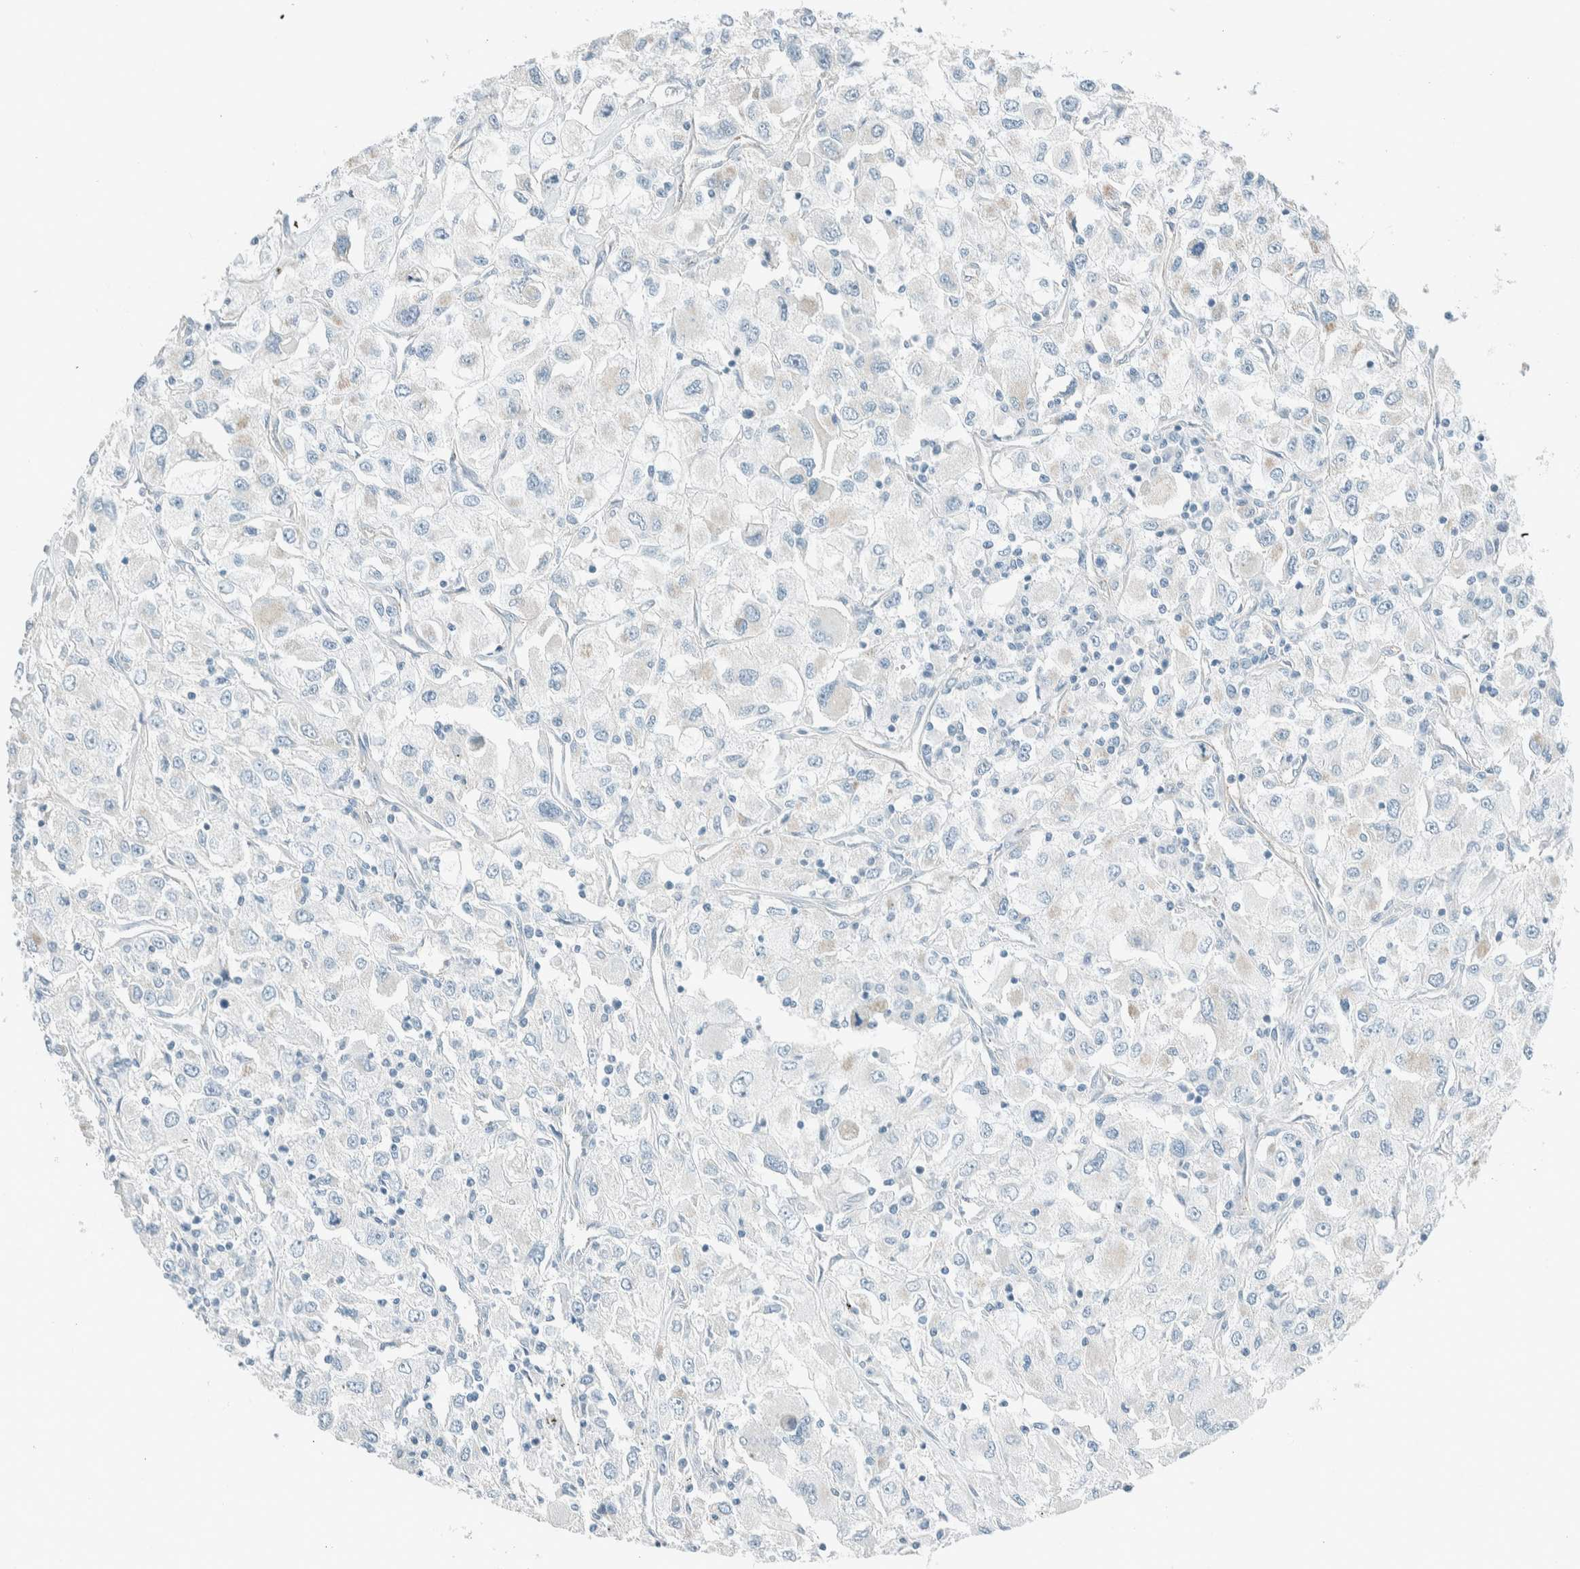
{"staining": {"intensity": "negative", "quantity": "none", "location": "none"}, "tissue": "renal cancer", "cell_type": "Tumor cells", "image_type": "cancer", "snomed": [{"axis": "morphology", "description": "Adenocarcinoma, NOS"}, {"axis": "topography", "description": "Kidney"}], "caption": "A photomicrograph of adenocarcinoma (renal) stained for a protein exhibits no brown staining in tumor cells.", "gene": "SLFN12", "patient": {"sex": "female", "age": 52}}